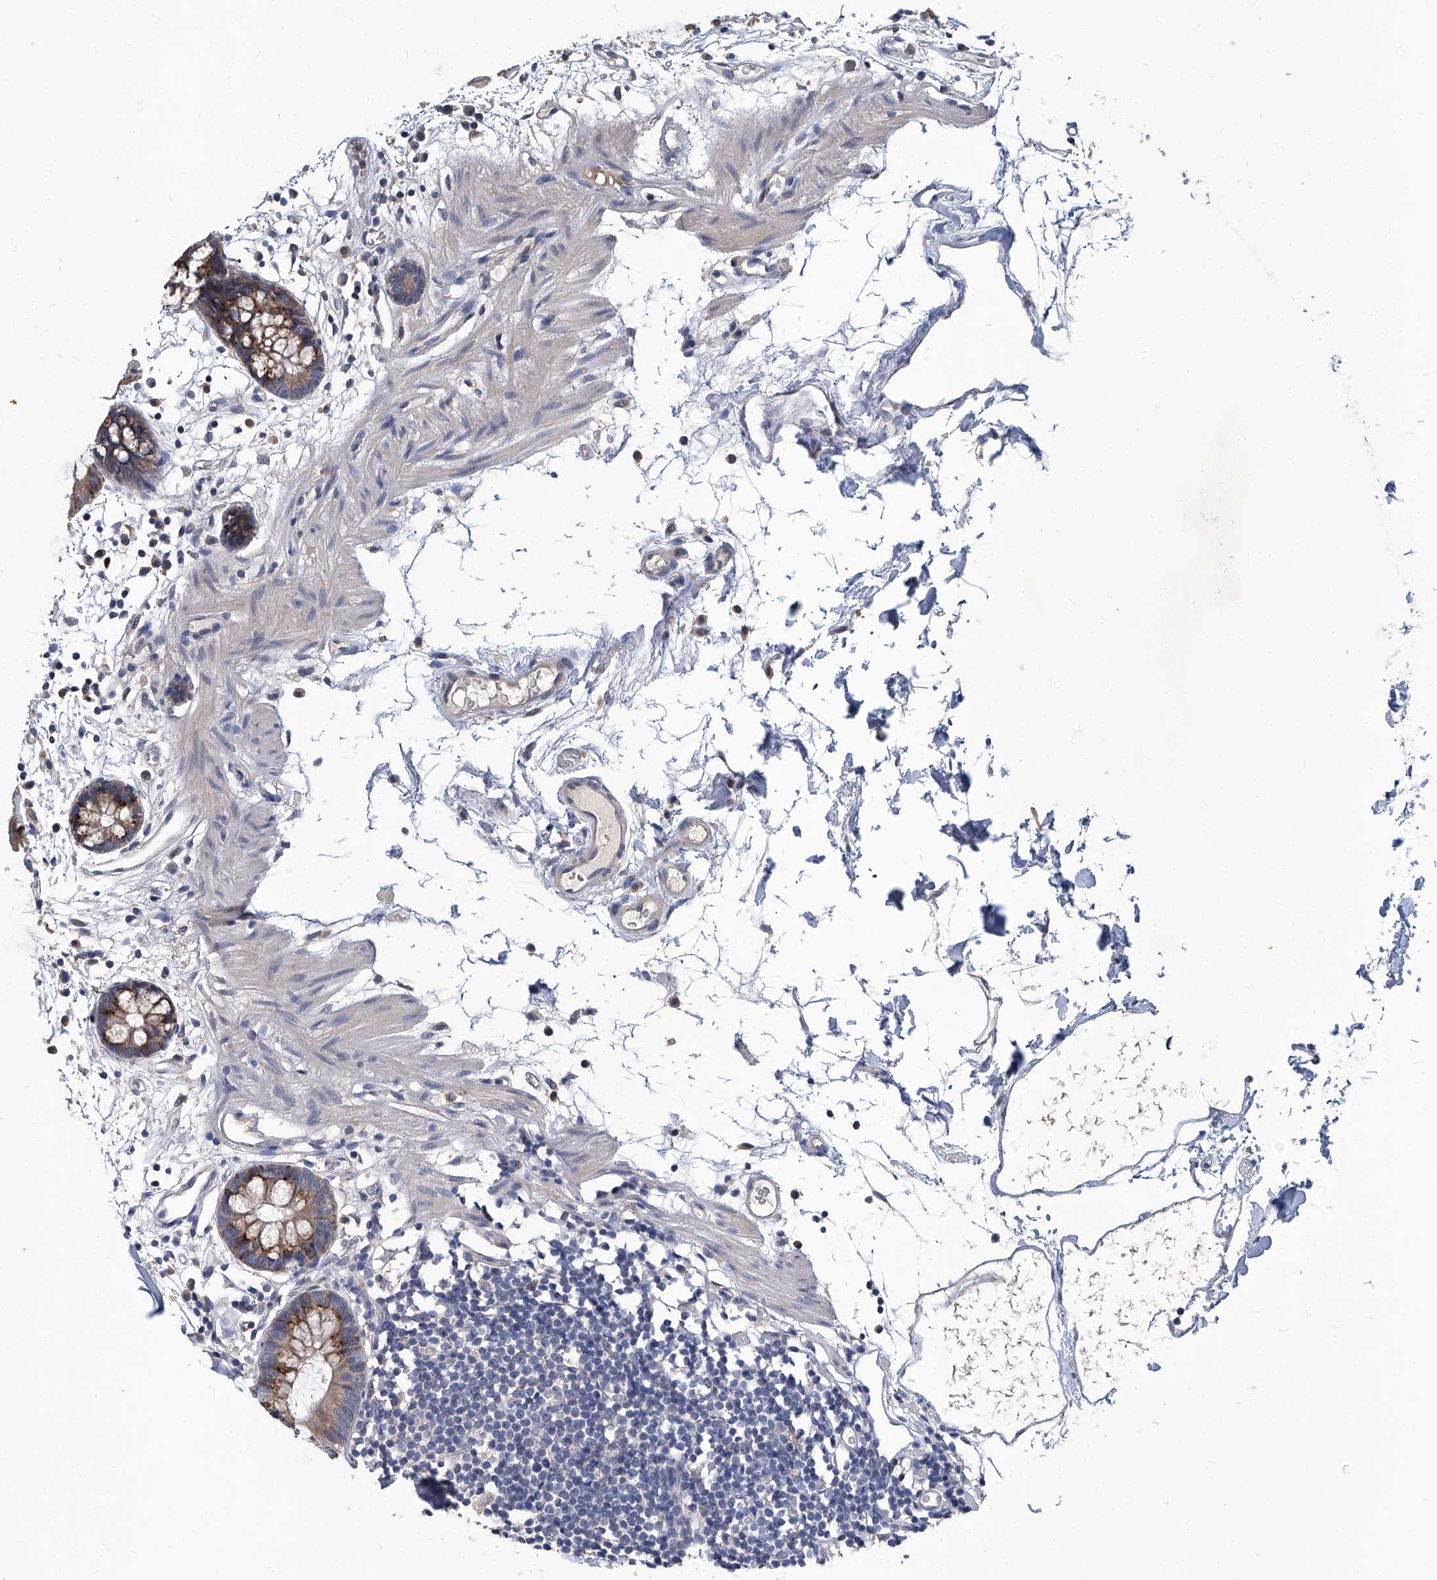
{"staining": {"intensity": "weak", "quantity": ">75%", "location": "cytoplasmic/membranous"}, "tissue": "colon", "cell_type": "Endothelial cells", "image_type": "normal", "snomed": [{"axis": "morphology", "description": "Normal tissue, NOS"}, {"axis": "topography", "description": "Colon"}], "caption": "Immunohistochemistry histopathology image of unremarkable colon stained for a protein (brown), which reveals low levels of weak cytoplasmic/membranous staining in about >75% of endothelial cells.", "gene": "TGFBR1", "patient": {"sex": "male", "age": 56}}